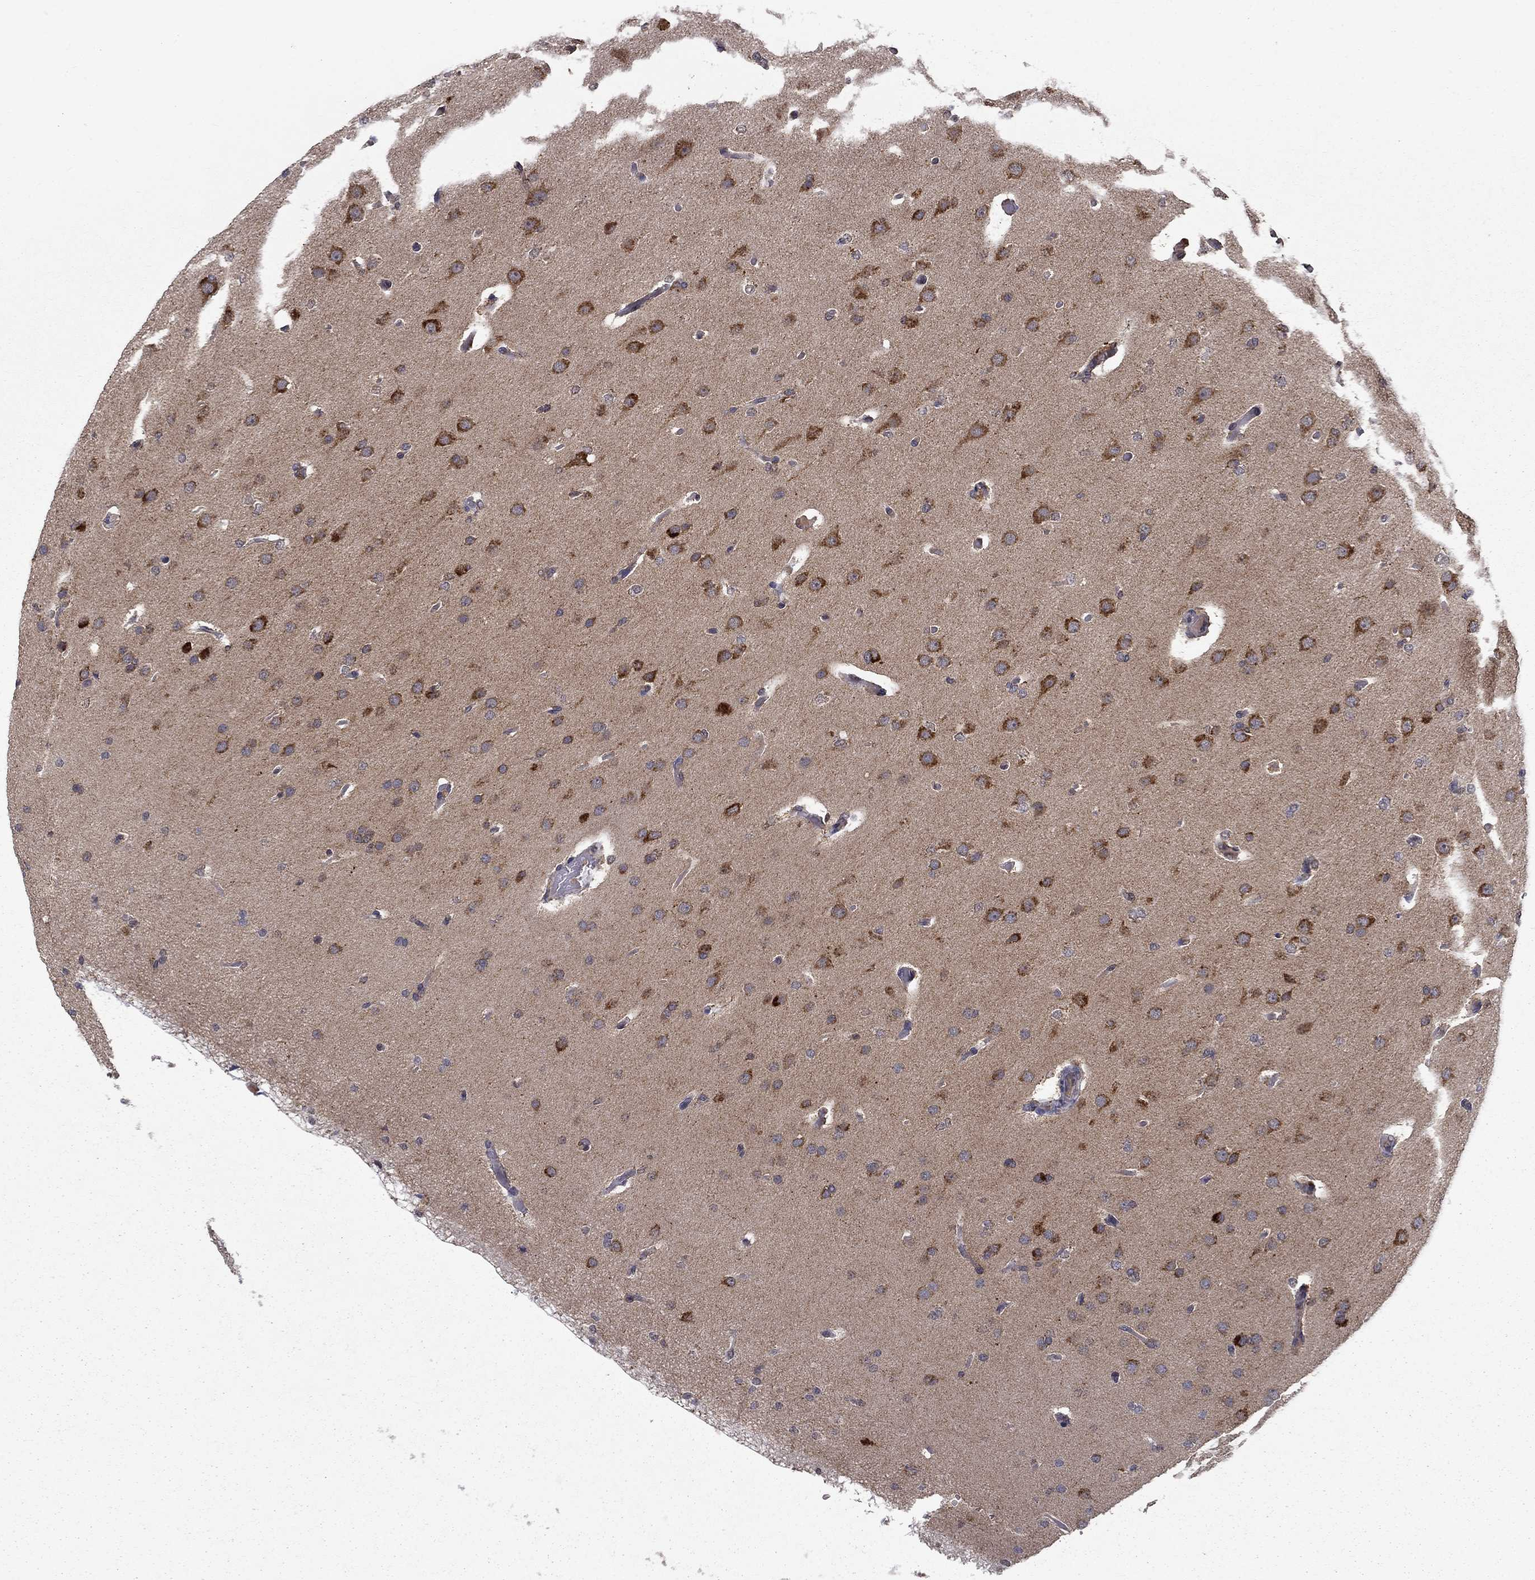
{"staining": {"intensity": "strong", "quantity": "<25%", "location": "cytoplasmic/membranous"}, "tissue": "glioma", "cell_type": "Tumor cells", "image_type": "cancer", "snomed": [{"axis": "morphology", "description": "Glioma, malignant, Low grade"}, {"axis": "topography", "description": "Brain"}], "caption": "This is a micrograph of immunohistochemistry (IHC) staining of glioma, which shows strong positivity in the cytoplasmic/membranous of tumor cells.", "gene": "SLC2A13", "patient": {"sex": "male", "age": 41}}